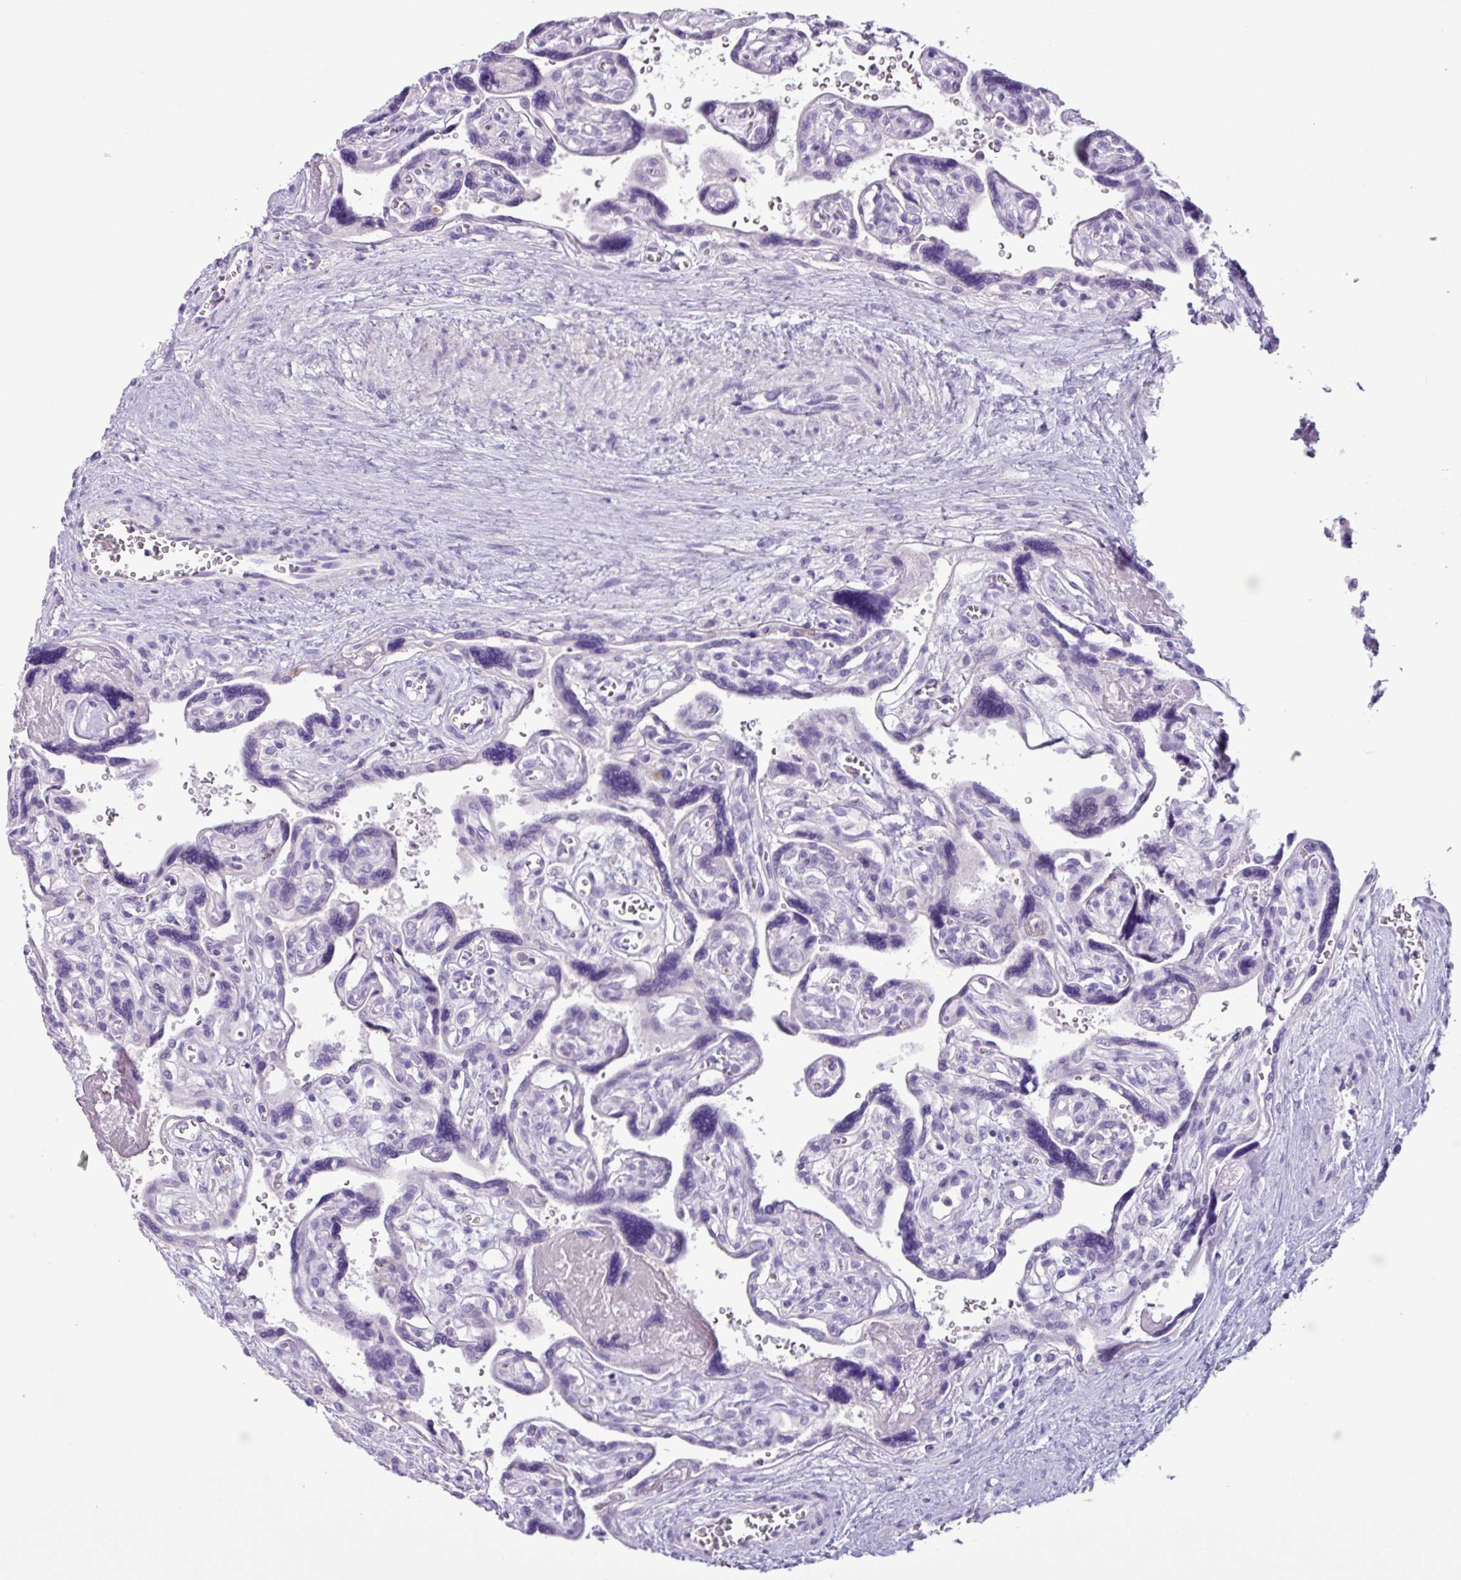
{"staining": {"intensity": "negative", "quantity": "none", "location": "none"}, "tissue": "placenta", "cell_type": "Decidual cells", "image_type": "normal", "snomed": [{"axis": "morphology", "description": "Normal tissue, NOS"}, {"axis": "topography", "description": "Placenta"}], "caption": "DAB (3,3'-diaminobenzidine) immunohistochemical staining of unremarkable placenta displays no significant staining in decidual cells.", "gene": "CYSTM1", "patient": {"sex": "female", "age": 39}}